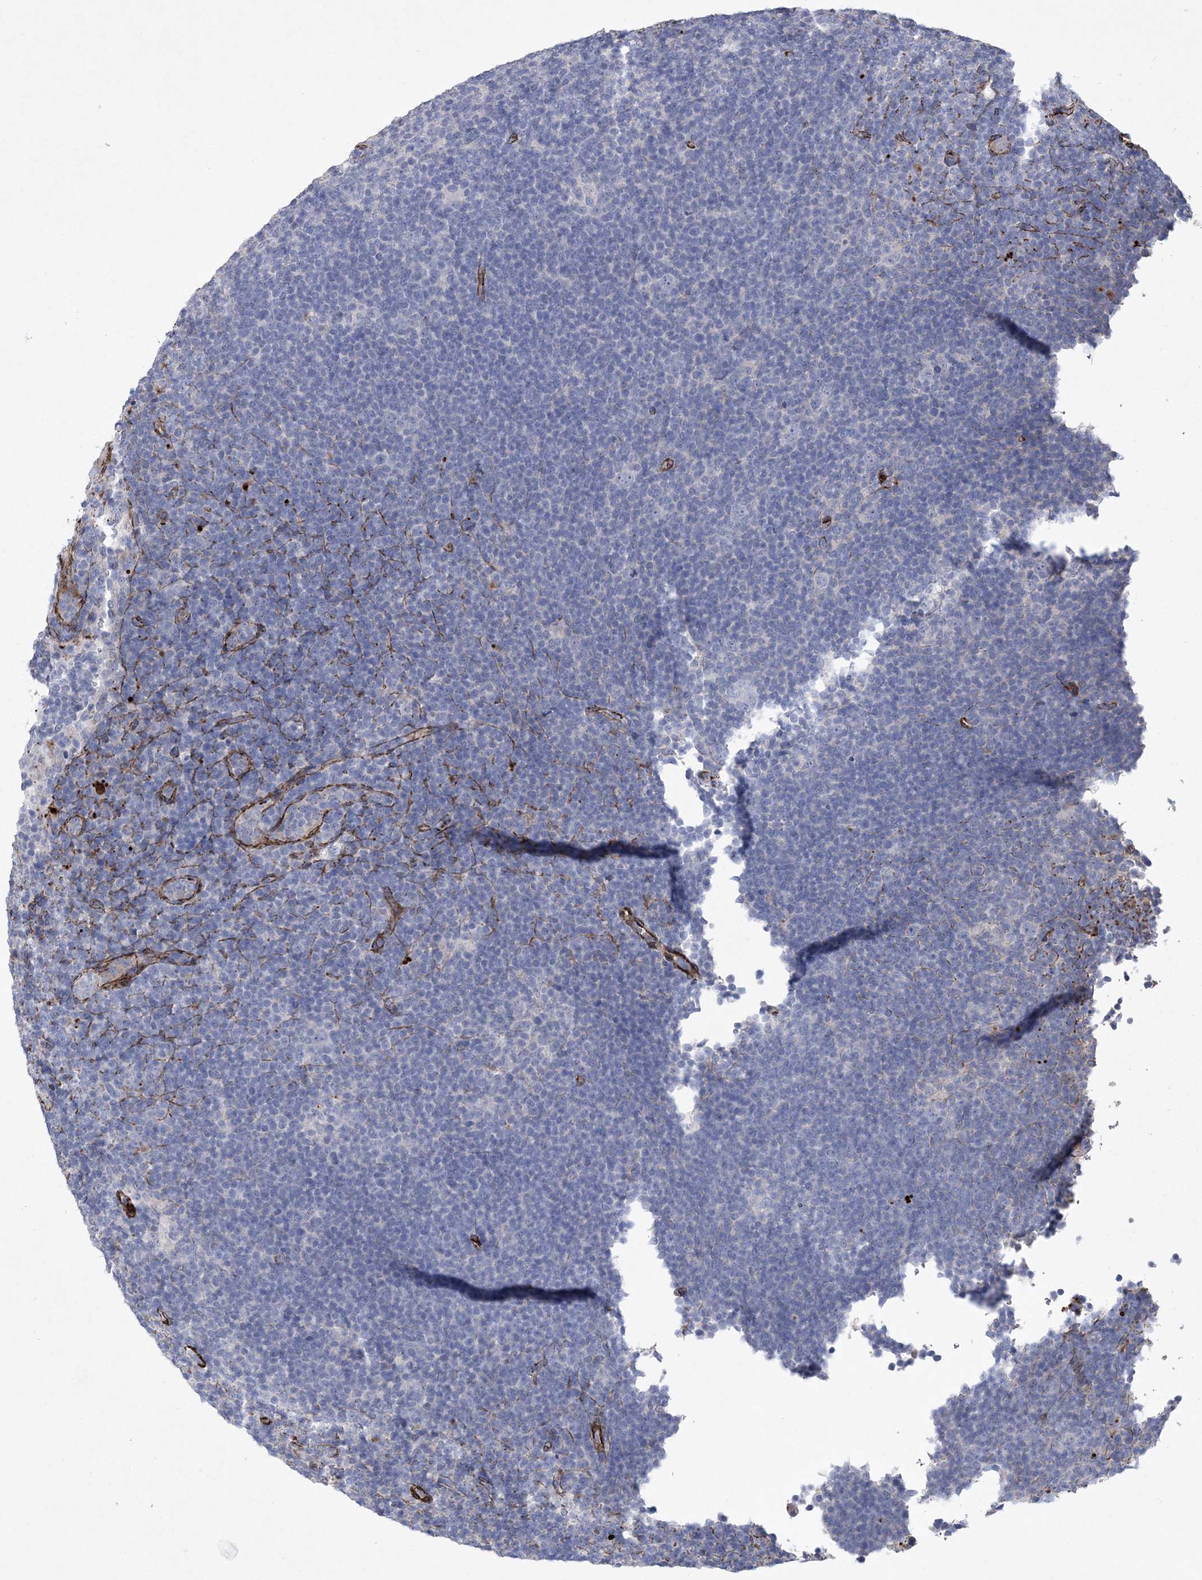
{"staining": {"intensity": "negative", "quantity": "none", "location": "none"}, "tissue": "lymphoma", "cell_type": "Tumor cells", "image_type": "cancer", "snomed": [{"axis": "morphology", "description": "Hodgkin's disease, NOS"}, {"axis": "topography", "description": "Lymph node"}], "caption": "DAB immunohistochemical staining of human lymphoma shows no significant expression in tumor cells.", "gene": "ARSJ", "patient": {"sex": "female", "age": 57}}